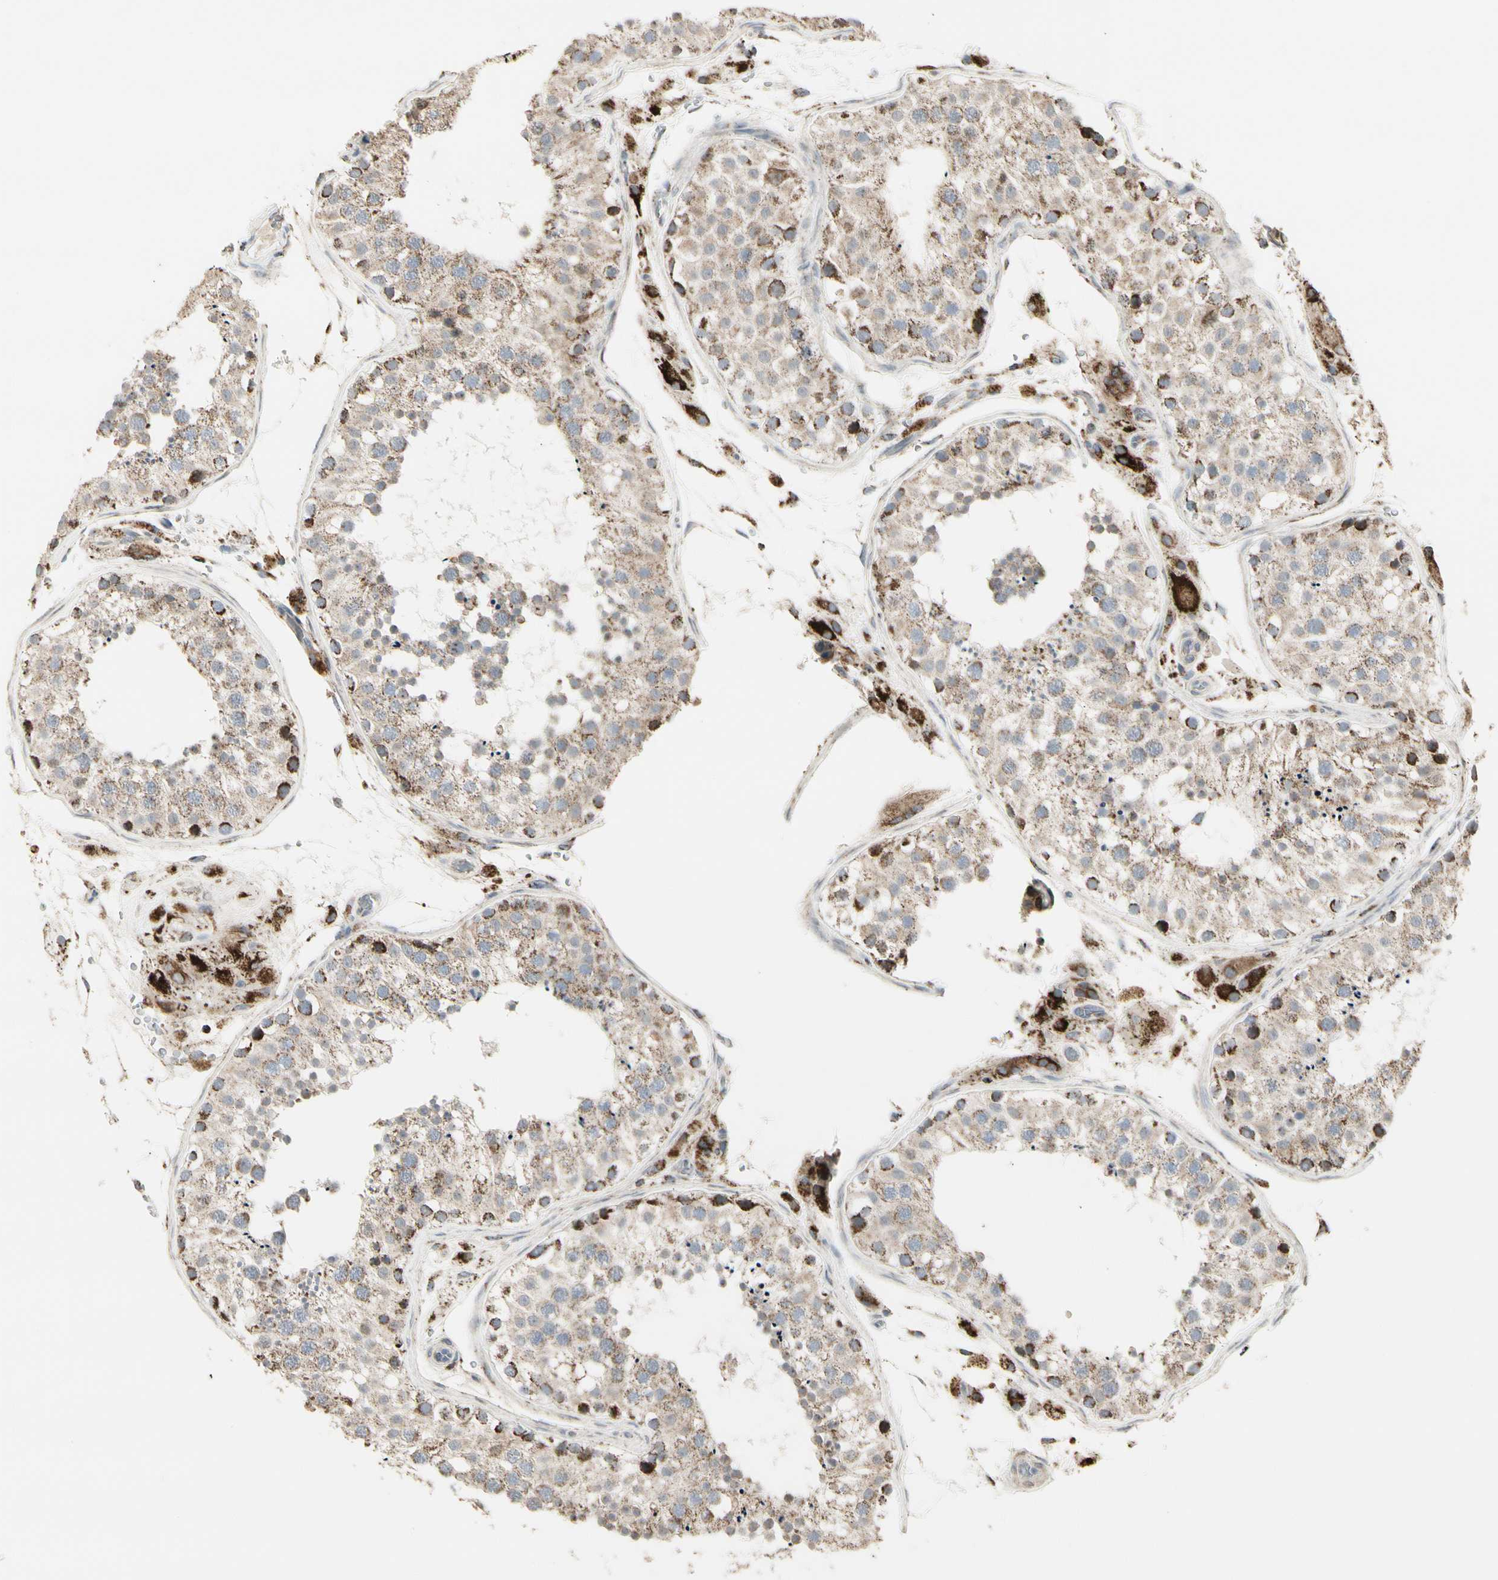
{"staining": {"intensity": "moderate", "quantity": ">75%", "location": "cytoplasmic/membranous"}, "tissue": "testis", "cell_type": "Cells in seminiferous ducts", "image_type": "normal", "snomed": [{"axis": "morphology", "description": "Normal tissue, NOS"}, {"axis": "topography", "description": "Testis"}, {"axis": "topography", "description": "Epididymis"}], "caption": "Human testis stained with a protein marker exhibits moderate staining in cells in seminiferous ducts.", "gene": "TMEM176A", "patient": {"sex": "male", "age": 26}}